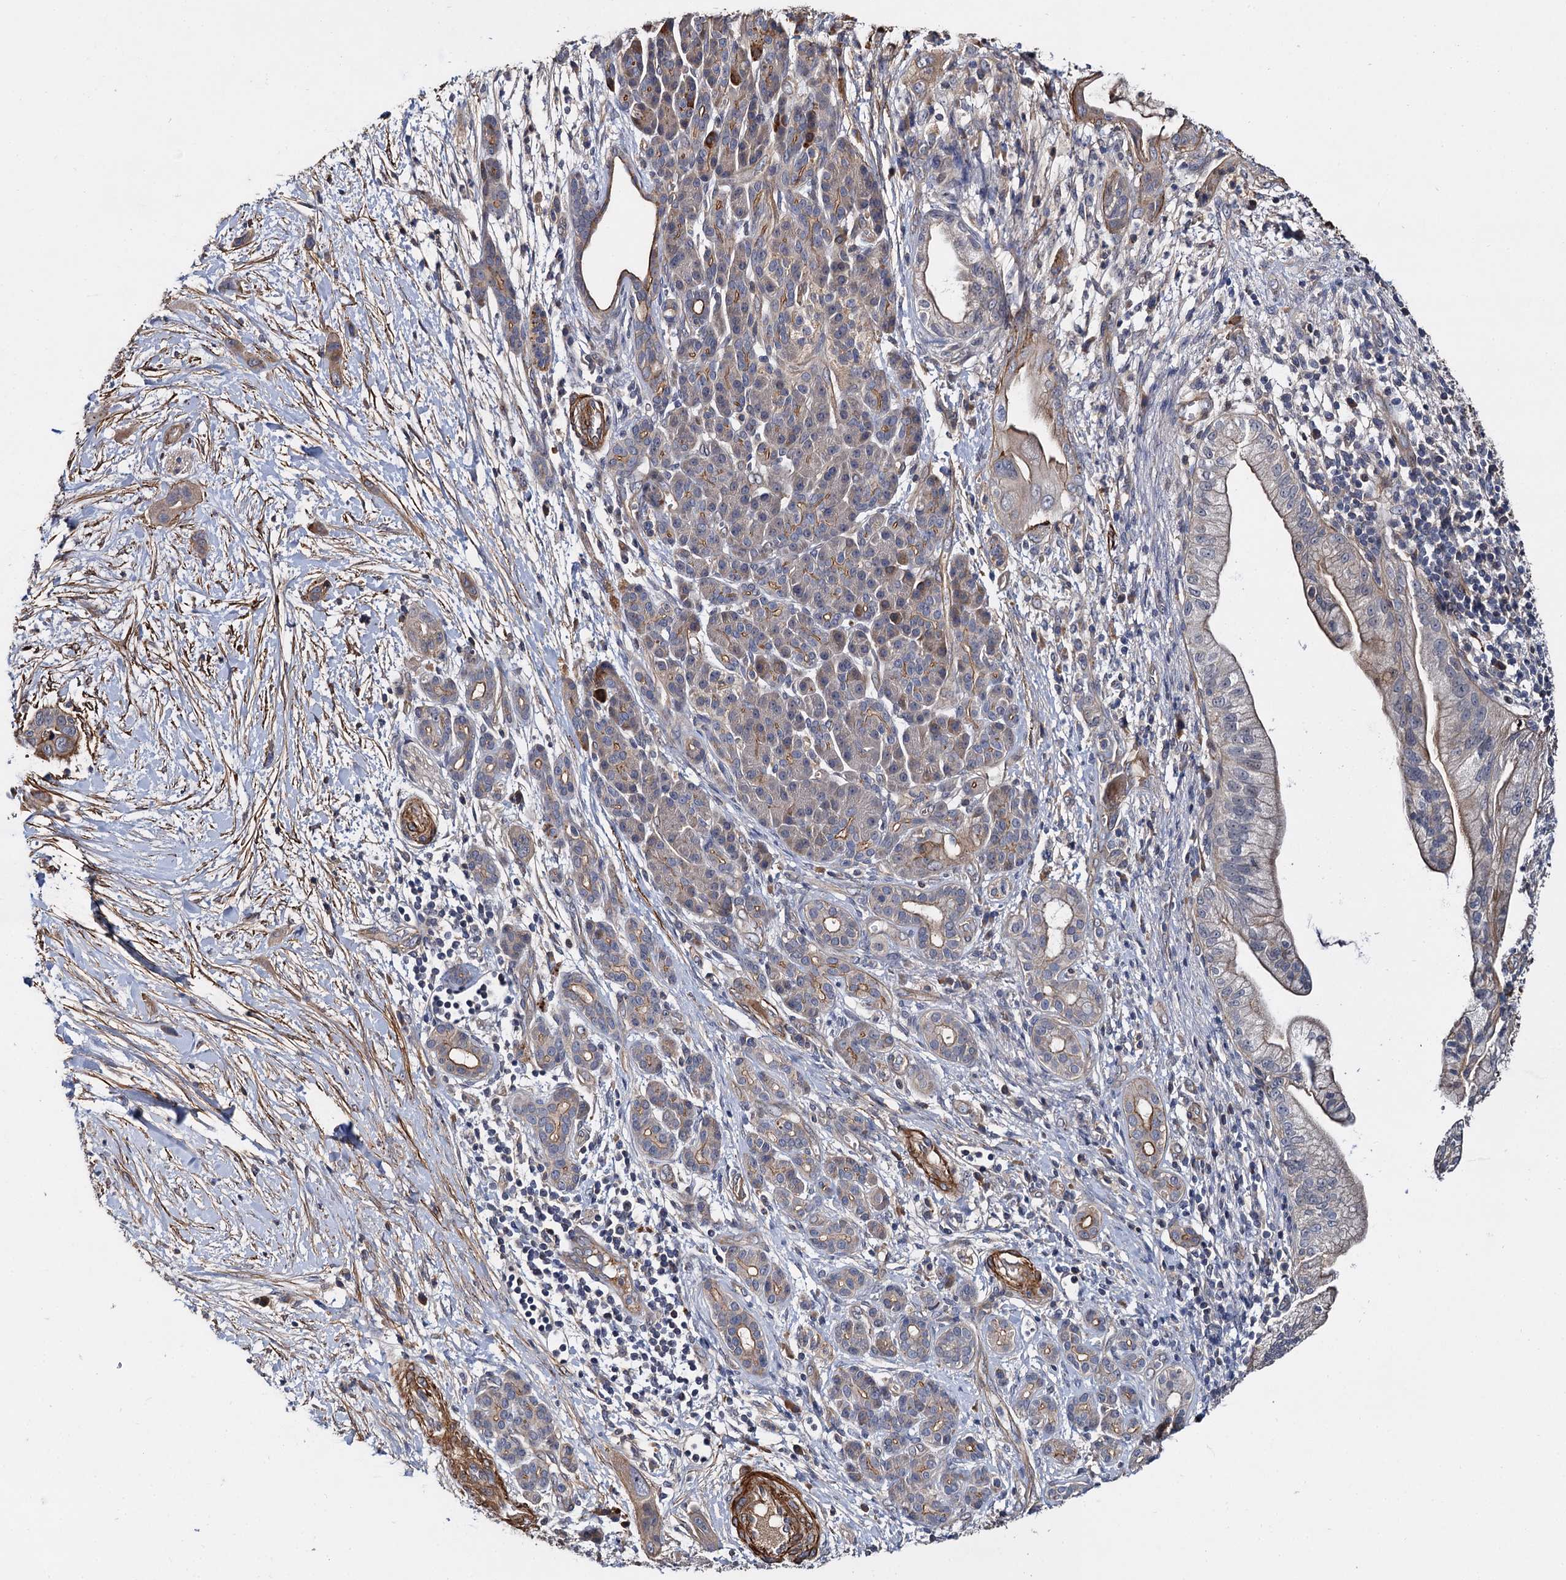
{"staining": {"intensity": "weak", "quantity": "25%-75%", "location": "cytoplasmic/membranous"}, "tissue": "pancreatic cancer", "cell_type": "Tumor cells", "image_type": "cancer", "snomed": [{"axis": "morphology", "description": "Adenocarcinoma, NOS"}, {"axis": "topography", "description": "Pancreas"}], "caption": "Protein analysis of pancreatic adenocarcinoma tissue reveals weak cytoplasmic/membranous expression in about 25%-75% of tumor cells.", "gene": "ISM2", "patient": {"sex": "male", "age": 59}}